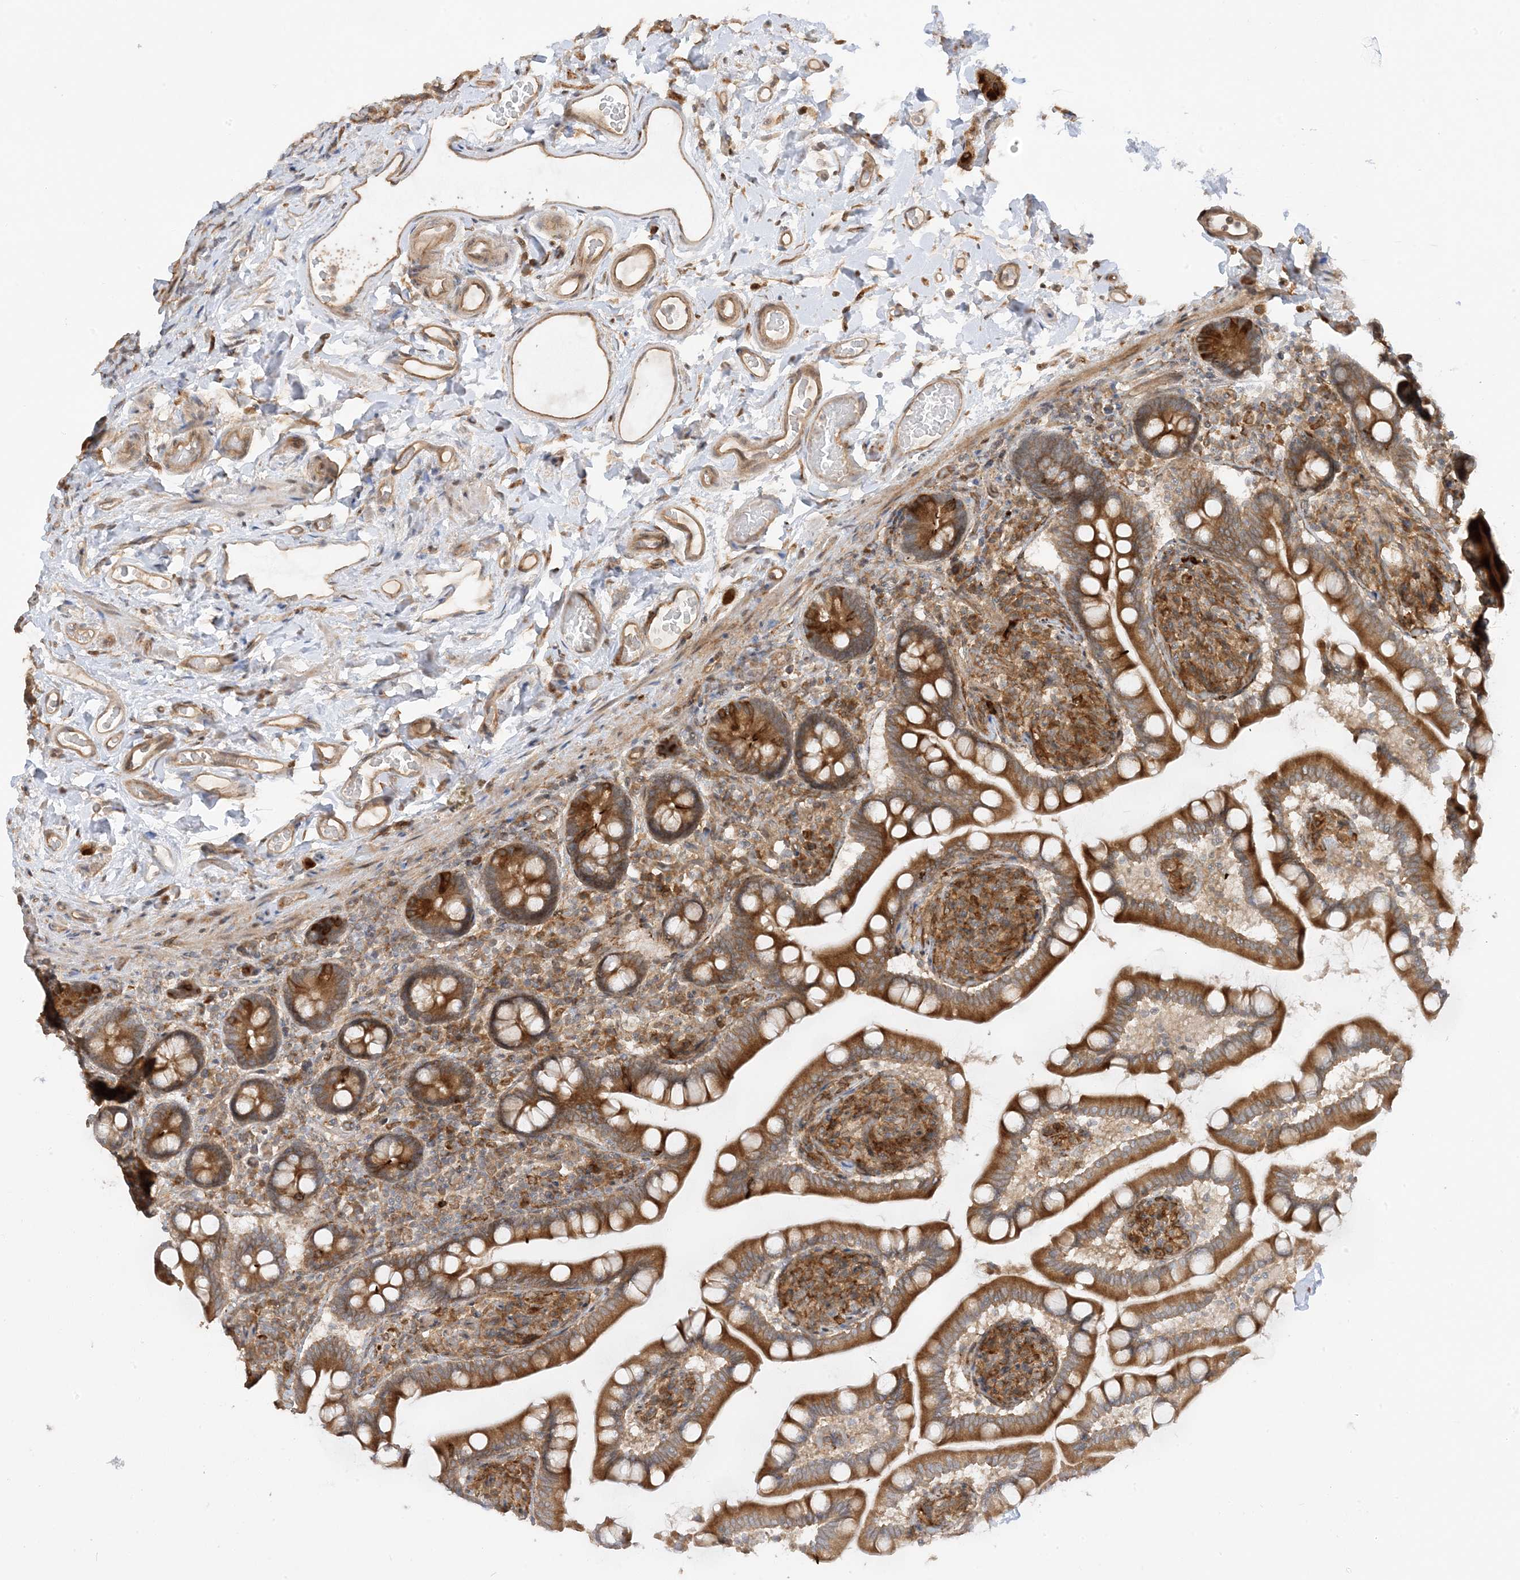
{"staining": {"intensity": "strong", "quantity": ">75%", "location": "cytoplasmic/membranous"}, "tissue": "small intestine", "cell_type": "Glandular cells", "image_type": "normal", "snomed": [{"axis": "morphology", "description": "Normal tissue, NOS"}, {"axis": "topography", "description": "Small intestine"}], "caption": "Small intestine stained for a protein reveals strong cytoplasmic/membranous positivity in glandular cells. (Brightfield microscopy of DAB IHC at high magnification).", "gene": "SCARF2", "patient": {"sex": "female", "age": 64}}